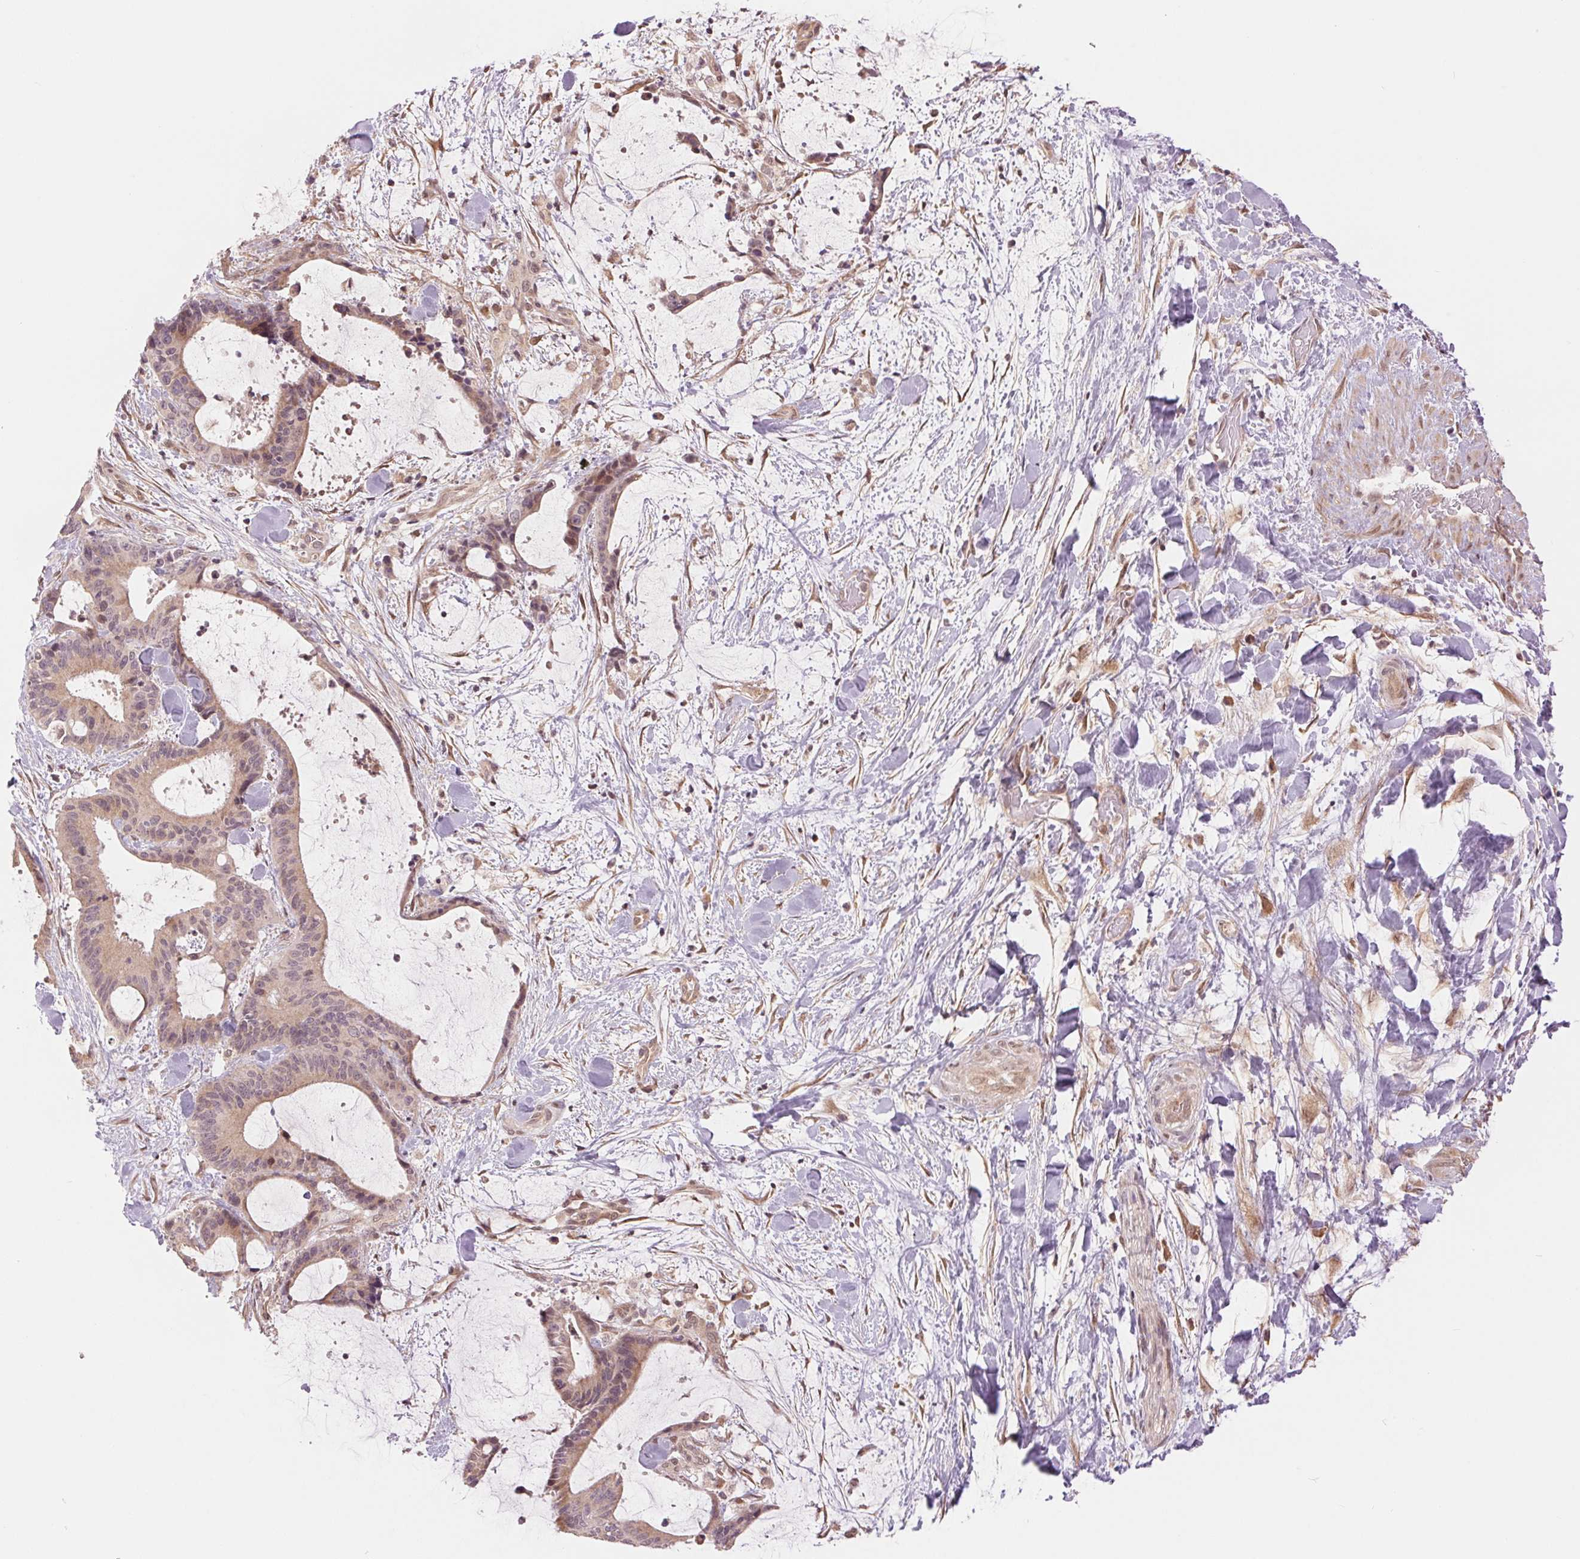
{"staining": {"intensity": "weak", "quantity": ">75%", "location": "nuclear"}, "tissue": "liver cancer", "cell_type": "Tumor cells", "image_type": "cancer", "snomed": [{"axis": "morphology", "description": "Cholangiocarcinoma"}, {"axis": "topography", "description": "Liver"}], "caption": "Immunohistochemistry (IHC) photomicrograph of human liver cholangiocarcinoma stained for a protein (brown), which demonstrates low levels of weak nuclear staining in approximately >75% of tumor cells.", "gene": "ERI3", "patient": {"sex": "female", "age": 73}}